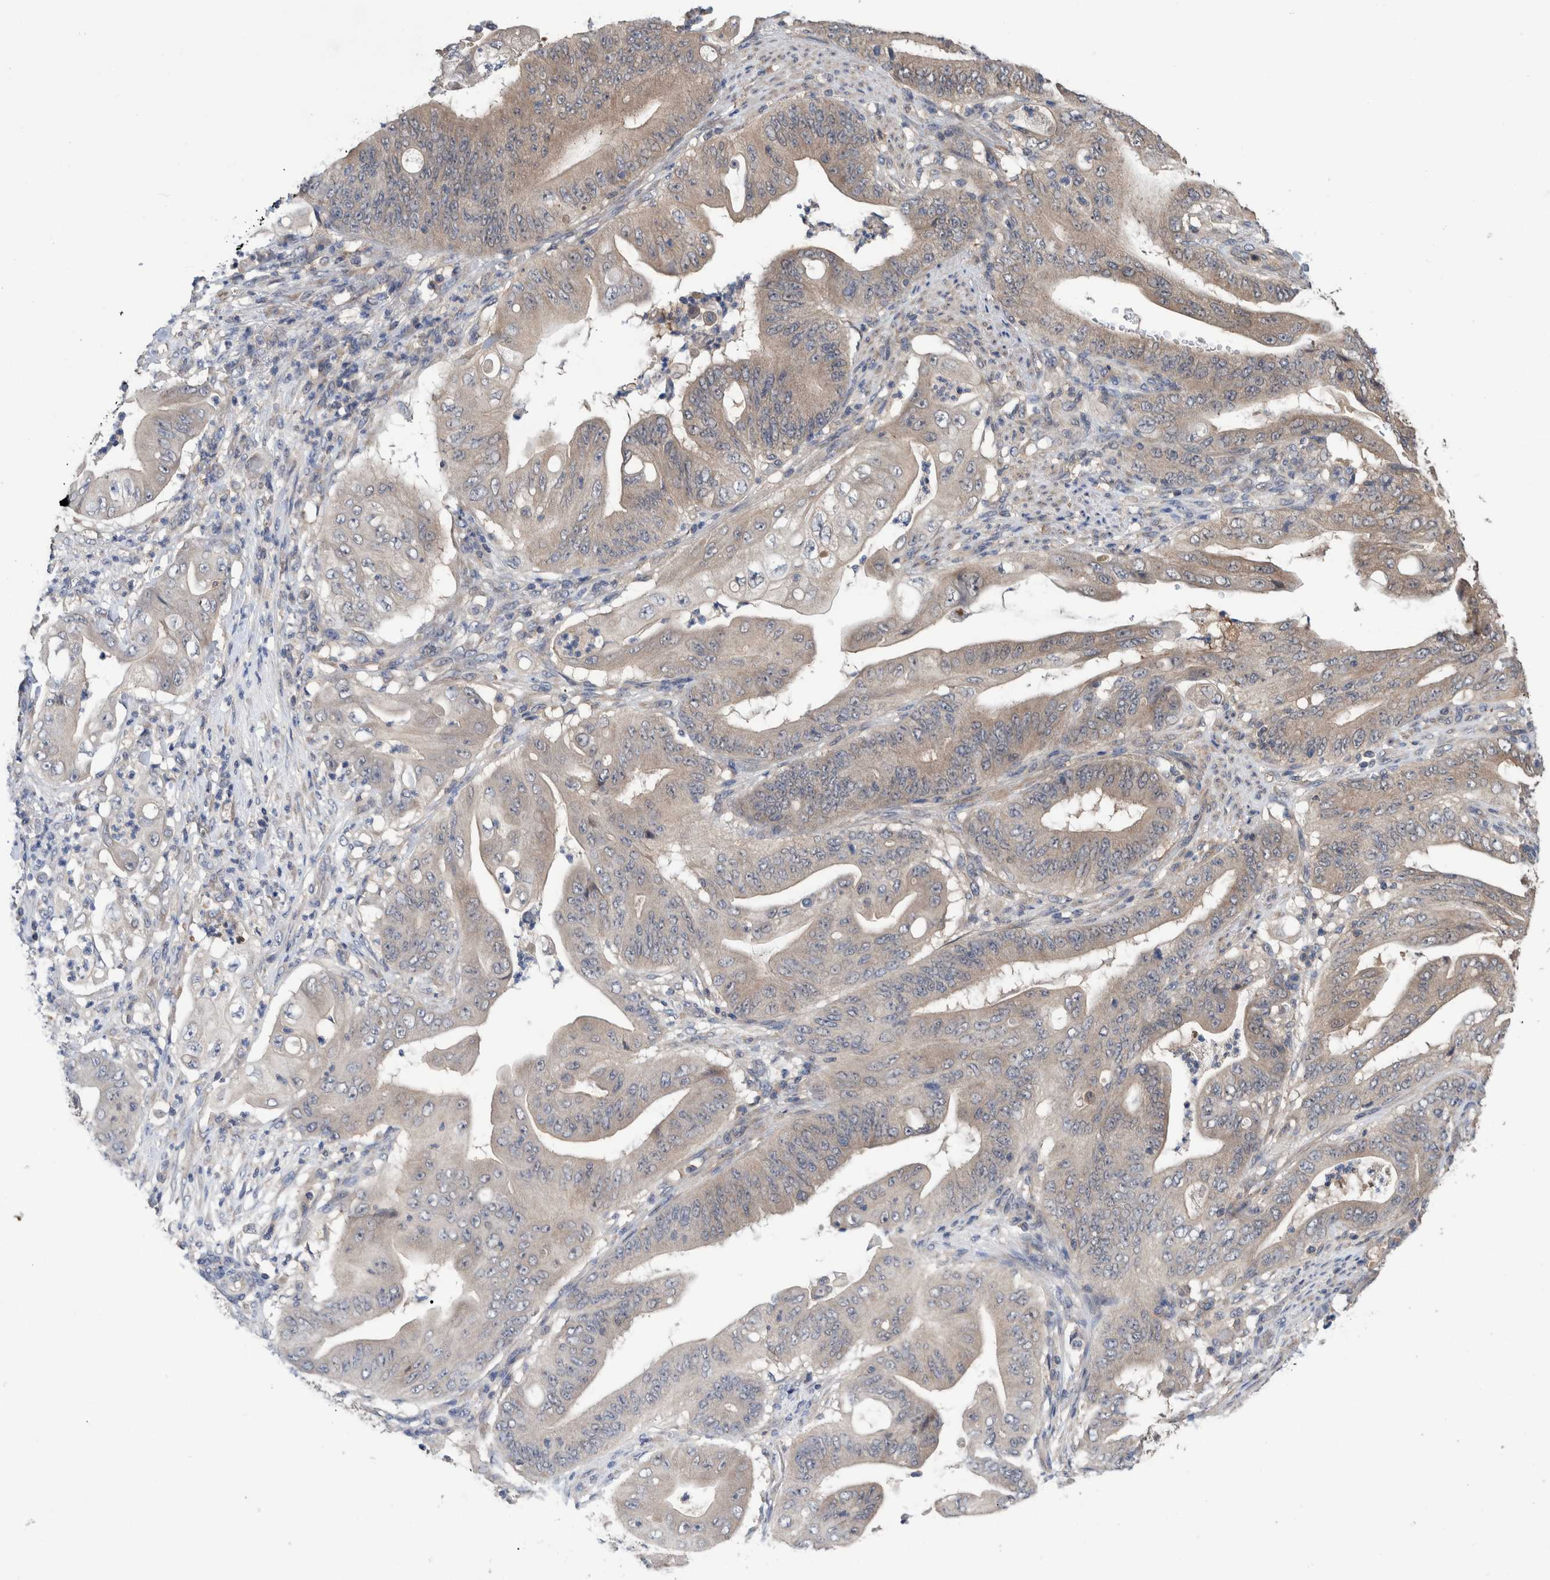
{"staining": {"intensity": "weak", "quantity": "25%-75%", "location": "cytoplasmic/membranous"}, "tissue": "stomach cancer", "cell_type": "Tumor cells", "image_type": "cancer", "snomed": [{"axis": "morphology", "description": "Adenocarcinoma, NOS"}, {"axis": "topography", "description": "Stomach"}], "caption": "Approximately 25%-75% of tumor cells in stomach adenocarcinoma show weak cytoplasmic/membranous protein staining as visualized by brown immunohistochemical staining.", "gene": "PLPBP", "patient": {"sex": "female", "age": 73}}